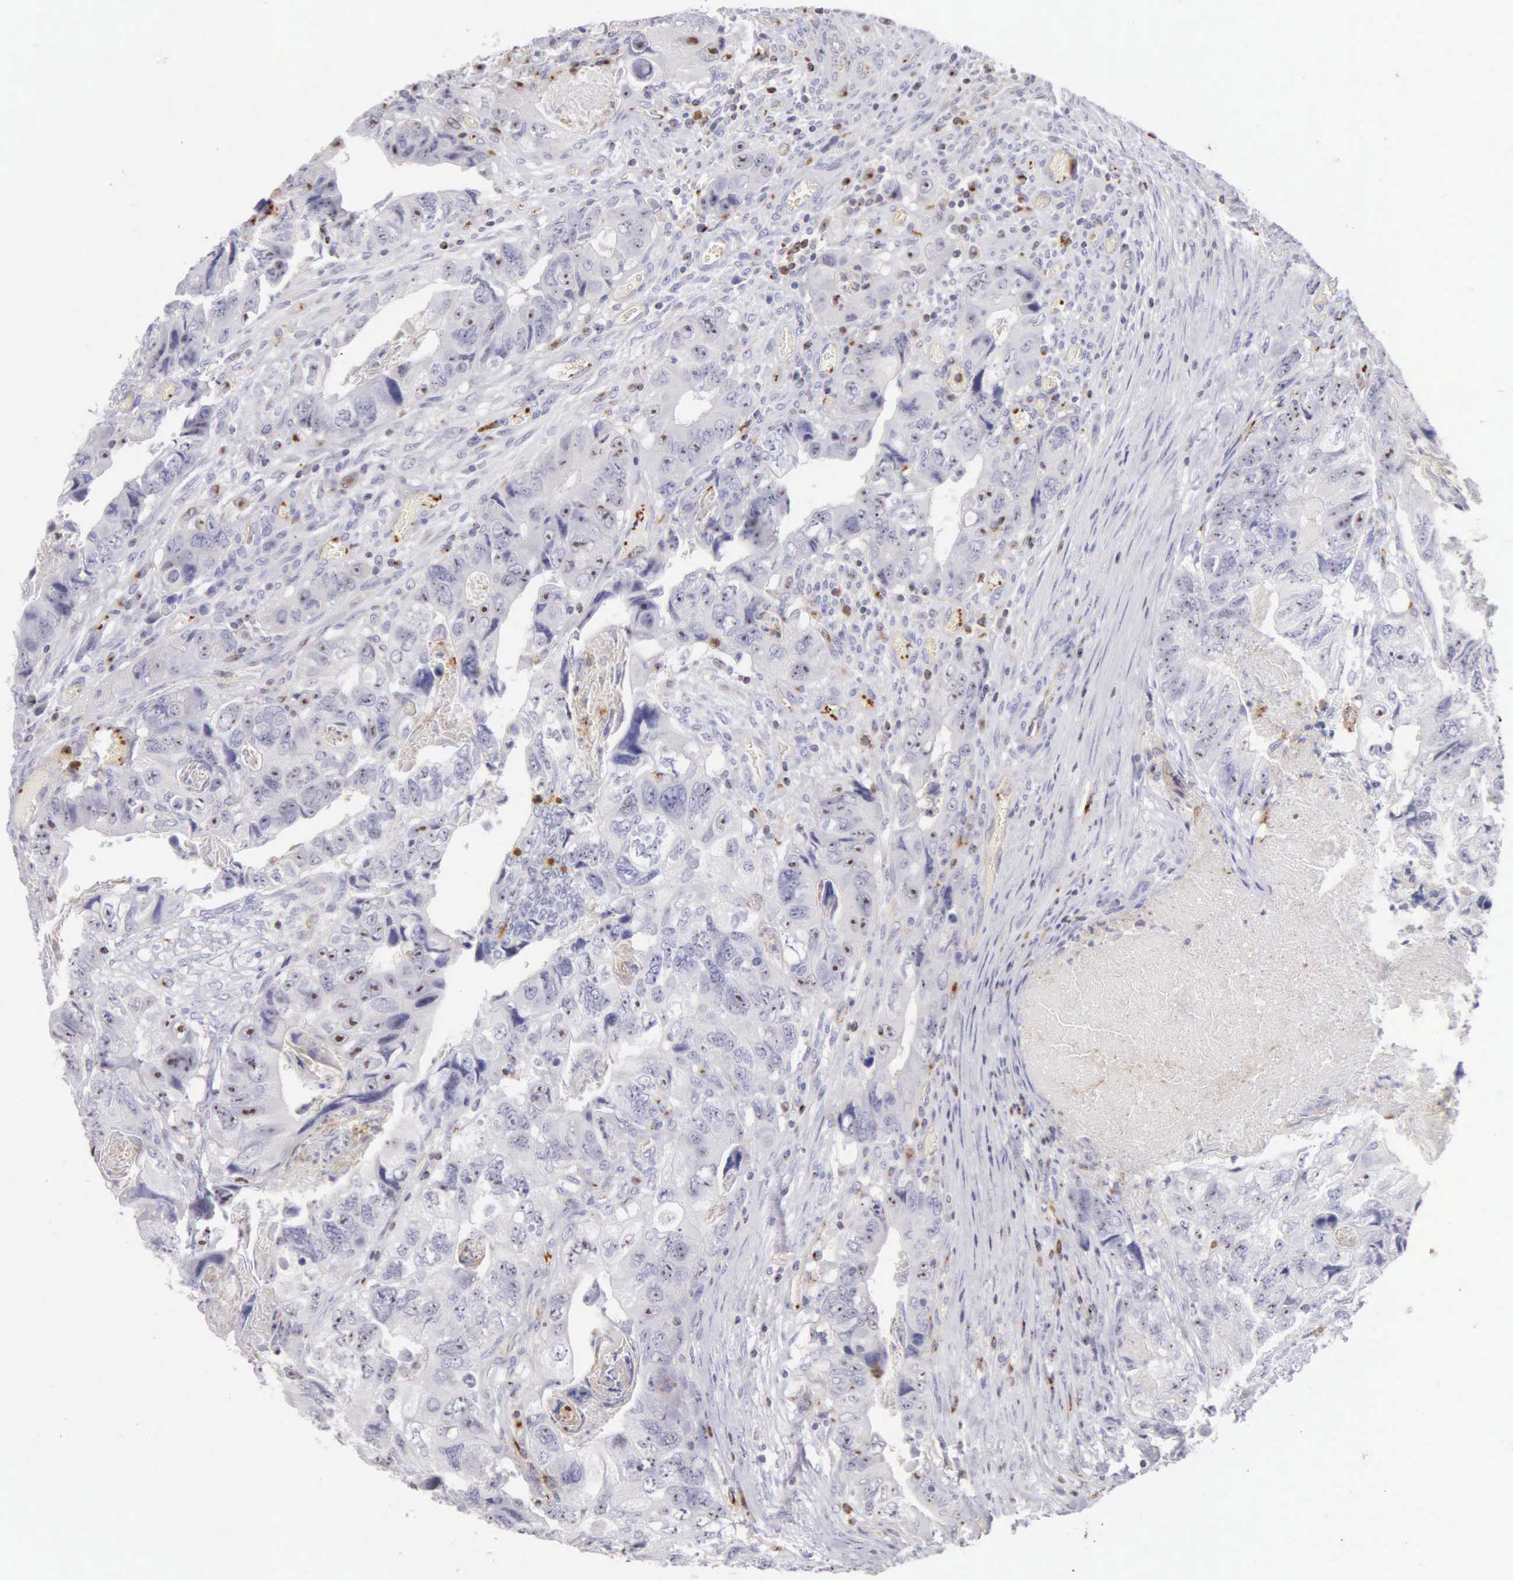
{"staining": {"intensity": "negative", "quantity": "none", "location": "none"}, "tissue": "colorectal cancer", "cell_type": "Tumor cells", "image_type": "cancer", "snomed": [{"axis": "morphology", "description": "Adenocarcinoma, NOS"}, {"axis": "topography", "description": "Rectum"}], "caption": "Image shows no protein positivity in tumor cells of adenocarcinoma (colorectal) tissue.", "gene": "SRGN", "patient": {"sex": "female", "age": 82}}